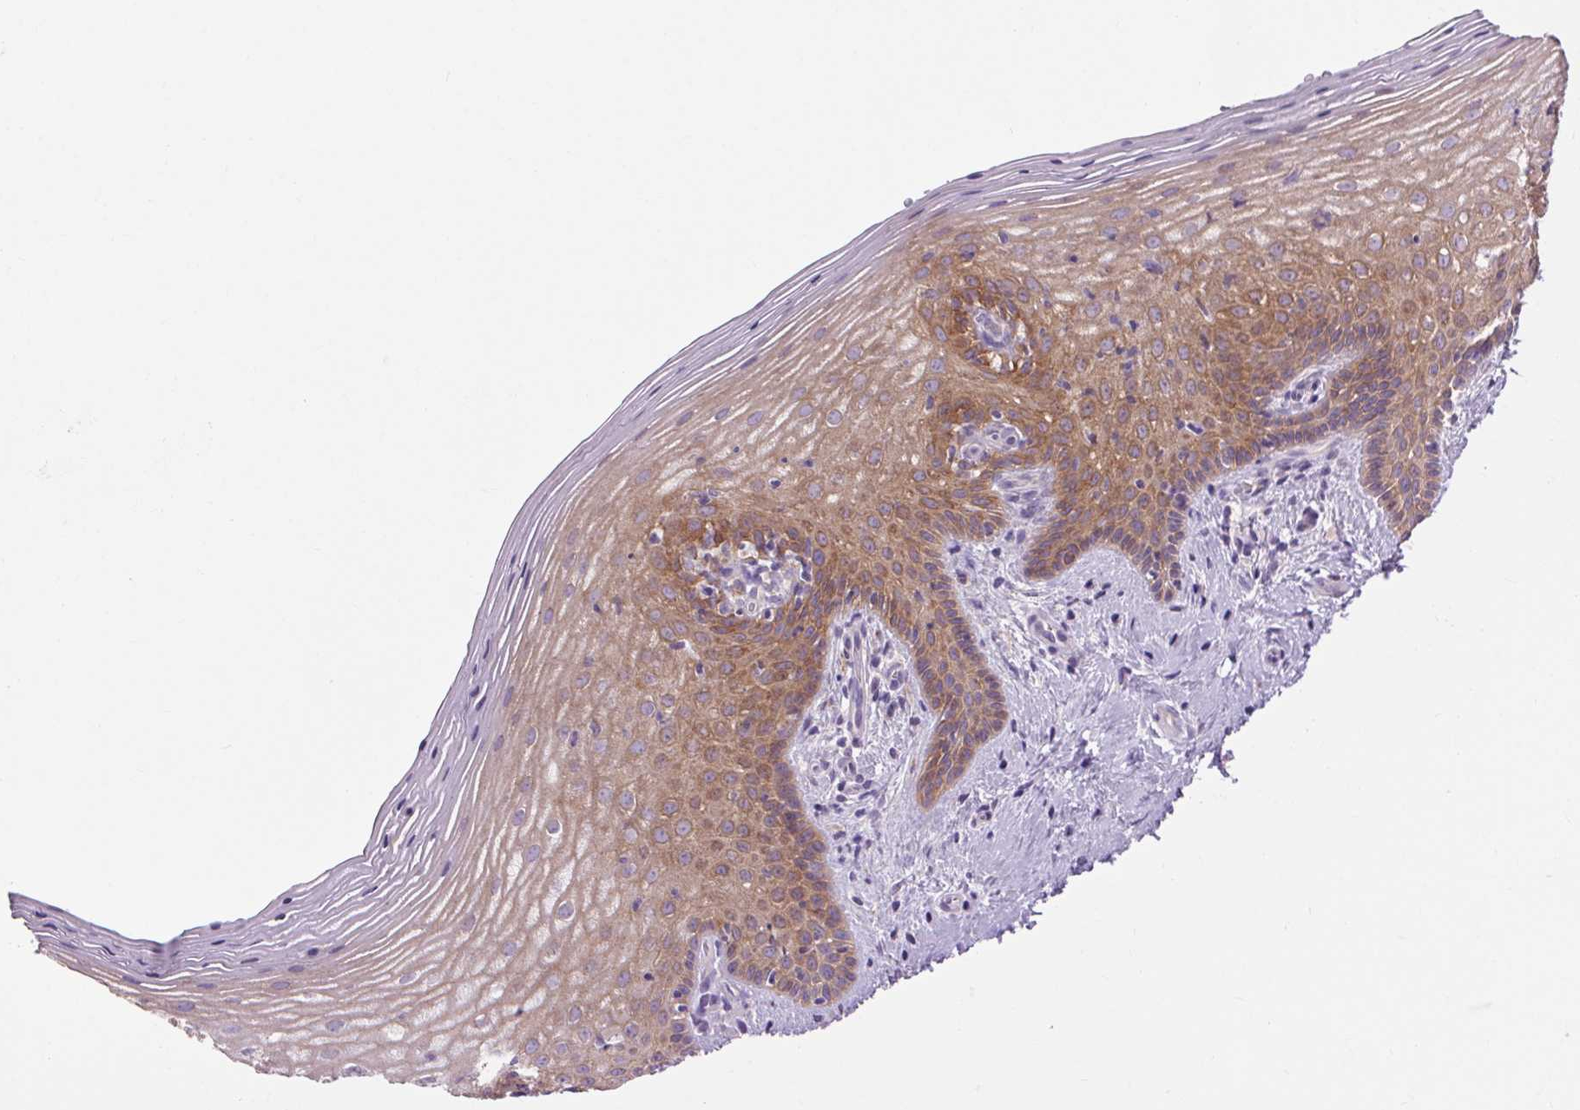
{"staining": {"intensity": "moderate", "quantity": "25%-75%", "location": "cytoplasmic/membranous"}, "tissue": "vagina", "cell_type": "Squamous epithelial cells", "image_type": "normal", "snomed": [{"axis": "morphology", "description": "Normal tissue, NOS"}, {"axis": "topography", "description": "Vagina"}], "caption": "There is medium levels of moderate cytoplasmic/membranous staining in squamous epithelial cells of unremarkable vagina, as demonstrated by immunohistochemical staining (brown color).", "gene": "SOWAHC", "patient": {"sex": "female", "age": 45}}